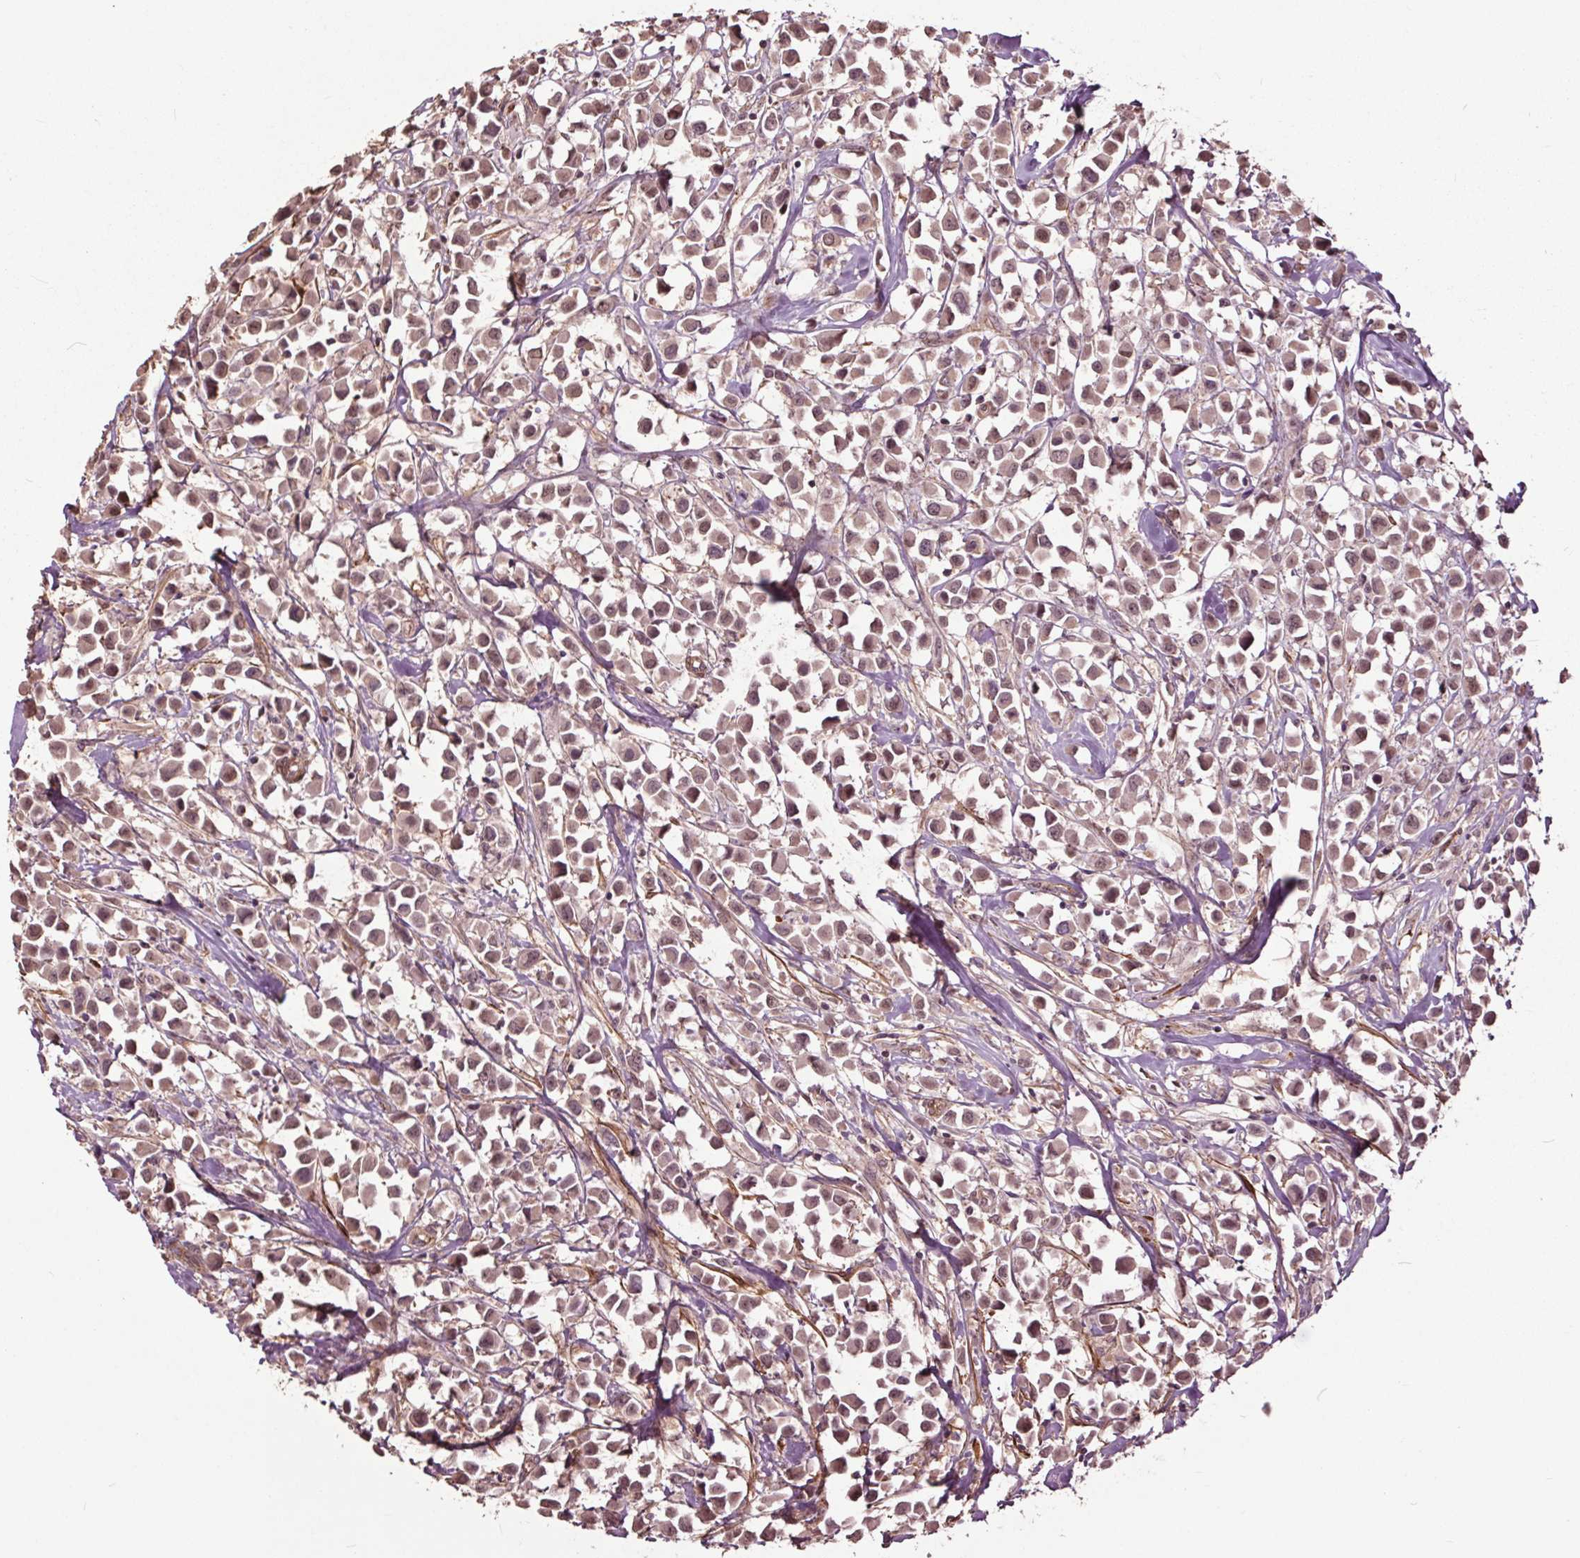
{"staining": {"intensity": "weak", "quantity": ">75%", "location": "cytoplasmic/membranous"}, "tissue": "breast cancer", "cell_type": "Tumor cells", "image_type": "cancer", "snomed": [{"axis": "morphology", "description": "Duct carcinoma"}, {"axis": "topography", "description": "Breast"}], "caption": "Breast cancer tissue displays weak cytoplasmic/membranous expression in approximately >75% of tumor cells, visualized by immunohistochemistry.", "gene": "CEP95", "patient": {"sex": "female", "age": 61}}